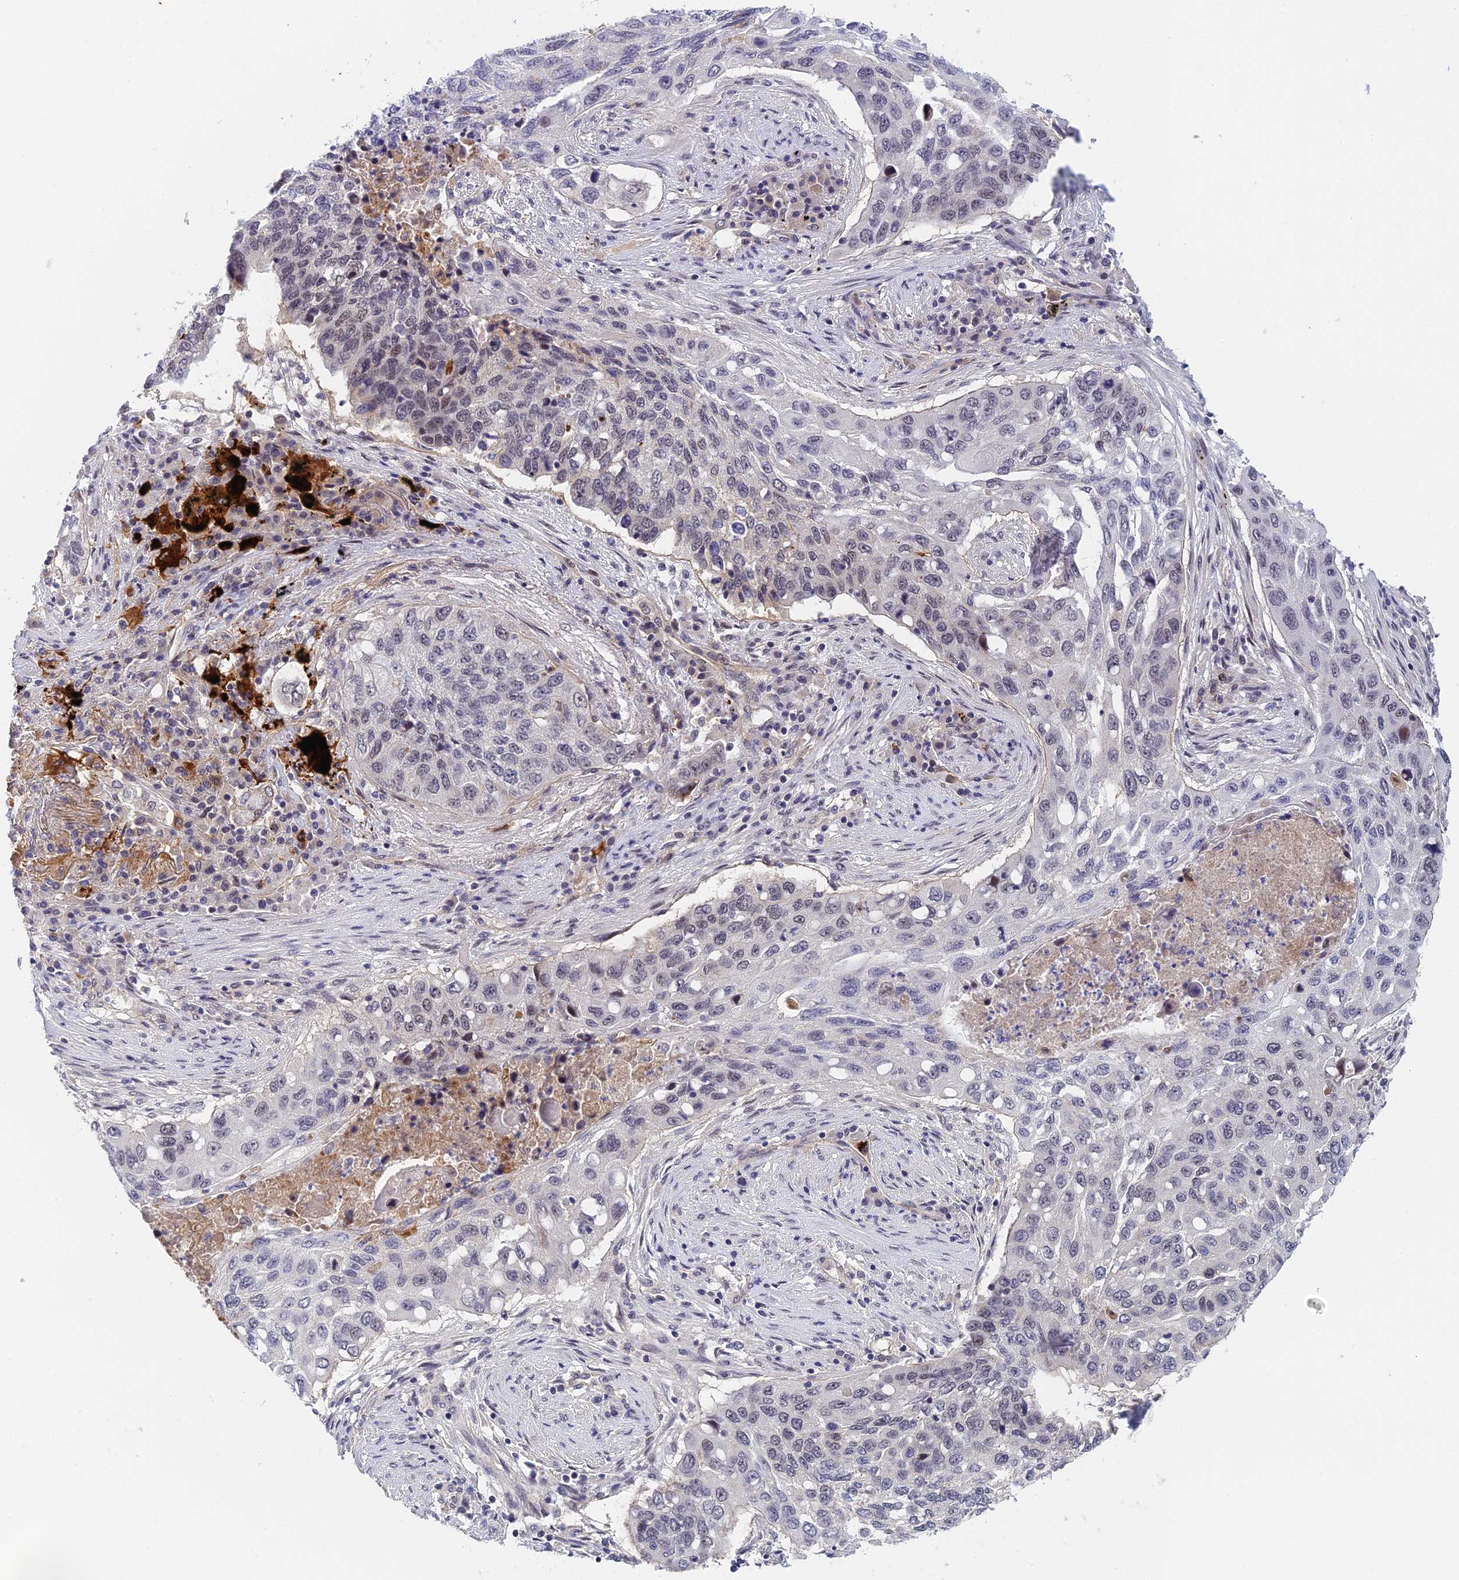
{"staining": {"intensity": "negative", "quantity": "none", "location": "none"}, "tissue": "lung cancer", "cell_type": "Tumor cells", "image_type": "cancer", "snomed": [{"axis": "morphology", "description": "Squamous cell carcinoma, NOS"}, {"axis": "topography", "description": "Lung"}], "caption": "Photomicrograph shows no significant protein staining in tumor cells of squamous cell carcinoma (lung).", "gene": "NSMCE1", "patient": {"sex": "female", "age": 63}}